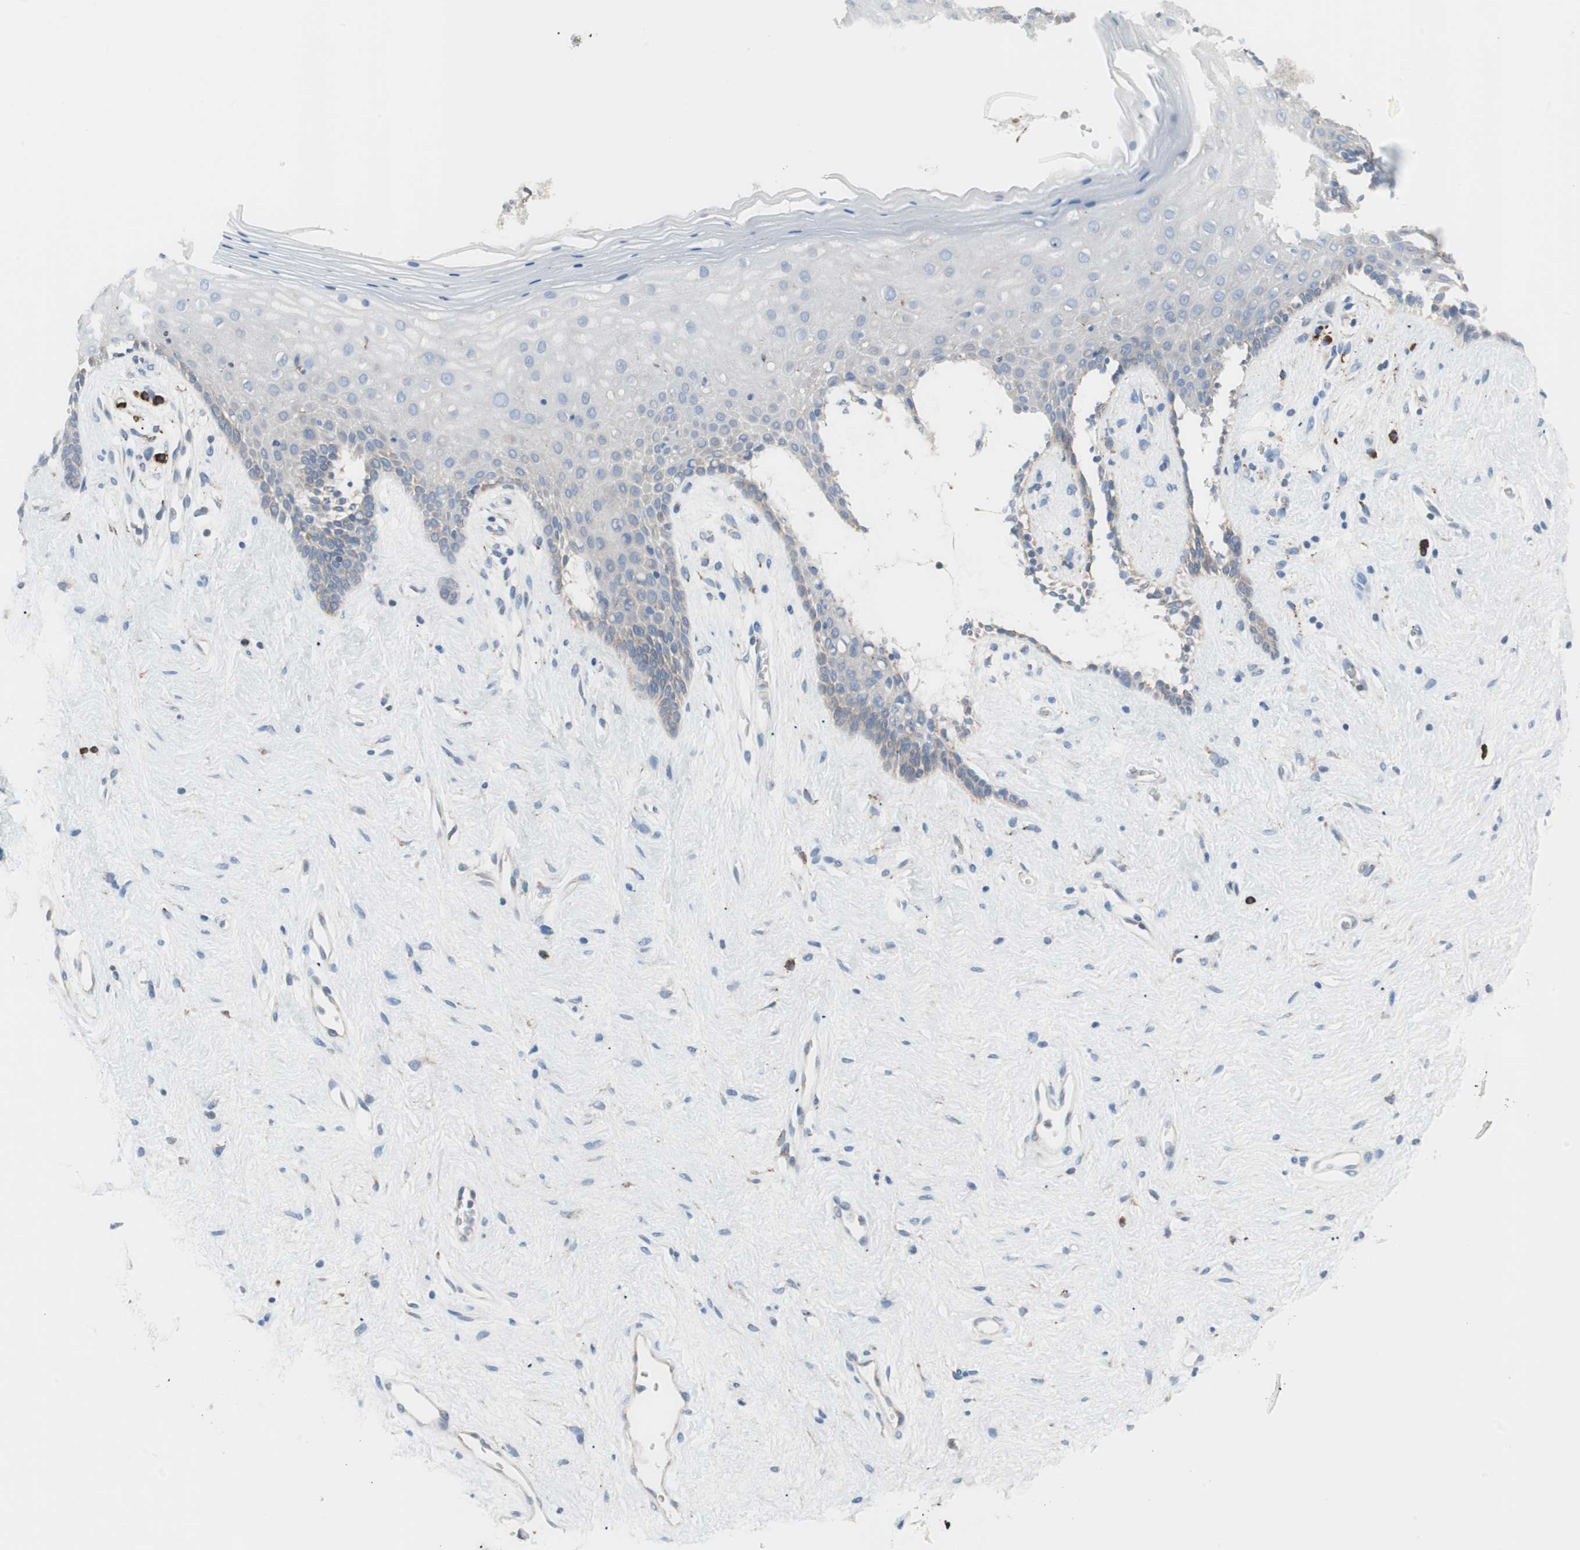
{"staining": {"intensity": "weak", "quantity": "<25%", "location": "cytoplasmic/membranous"}, "tissue": "vagina", "cell_type": "Squamous epithelial cells", "image_type": "normal", "snomed": [{"axis": "morphology", "description": "Normal tissue, NOS"}, {"axis": "topography", "description": "Vagina"}], "caption": "Immunohistochemistry image of unremarkable vagina stained for a protein (brown), which displays no staining in squamous epithelial cells.", "gene": "SLC27A4", "patient": {"sex": "female", "age": 44}}